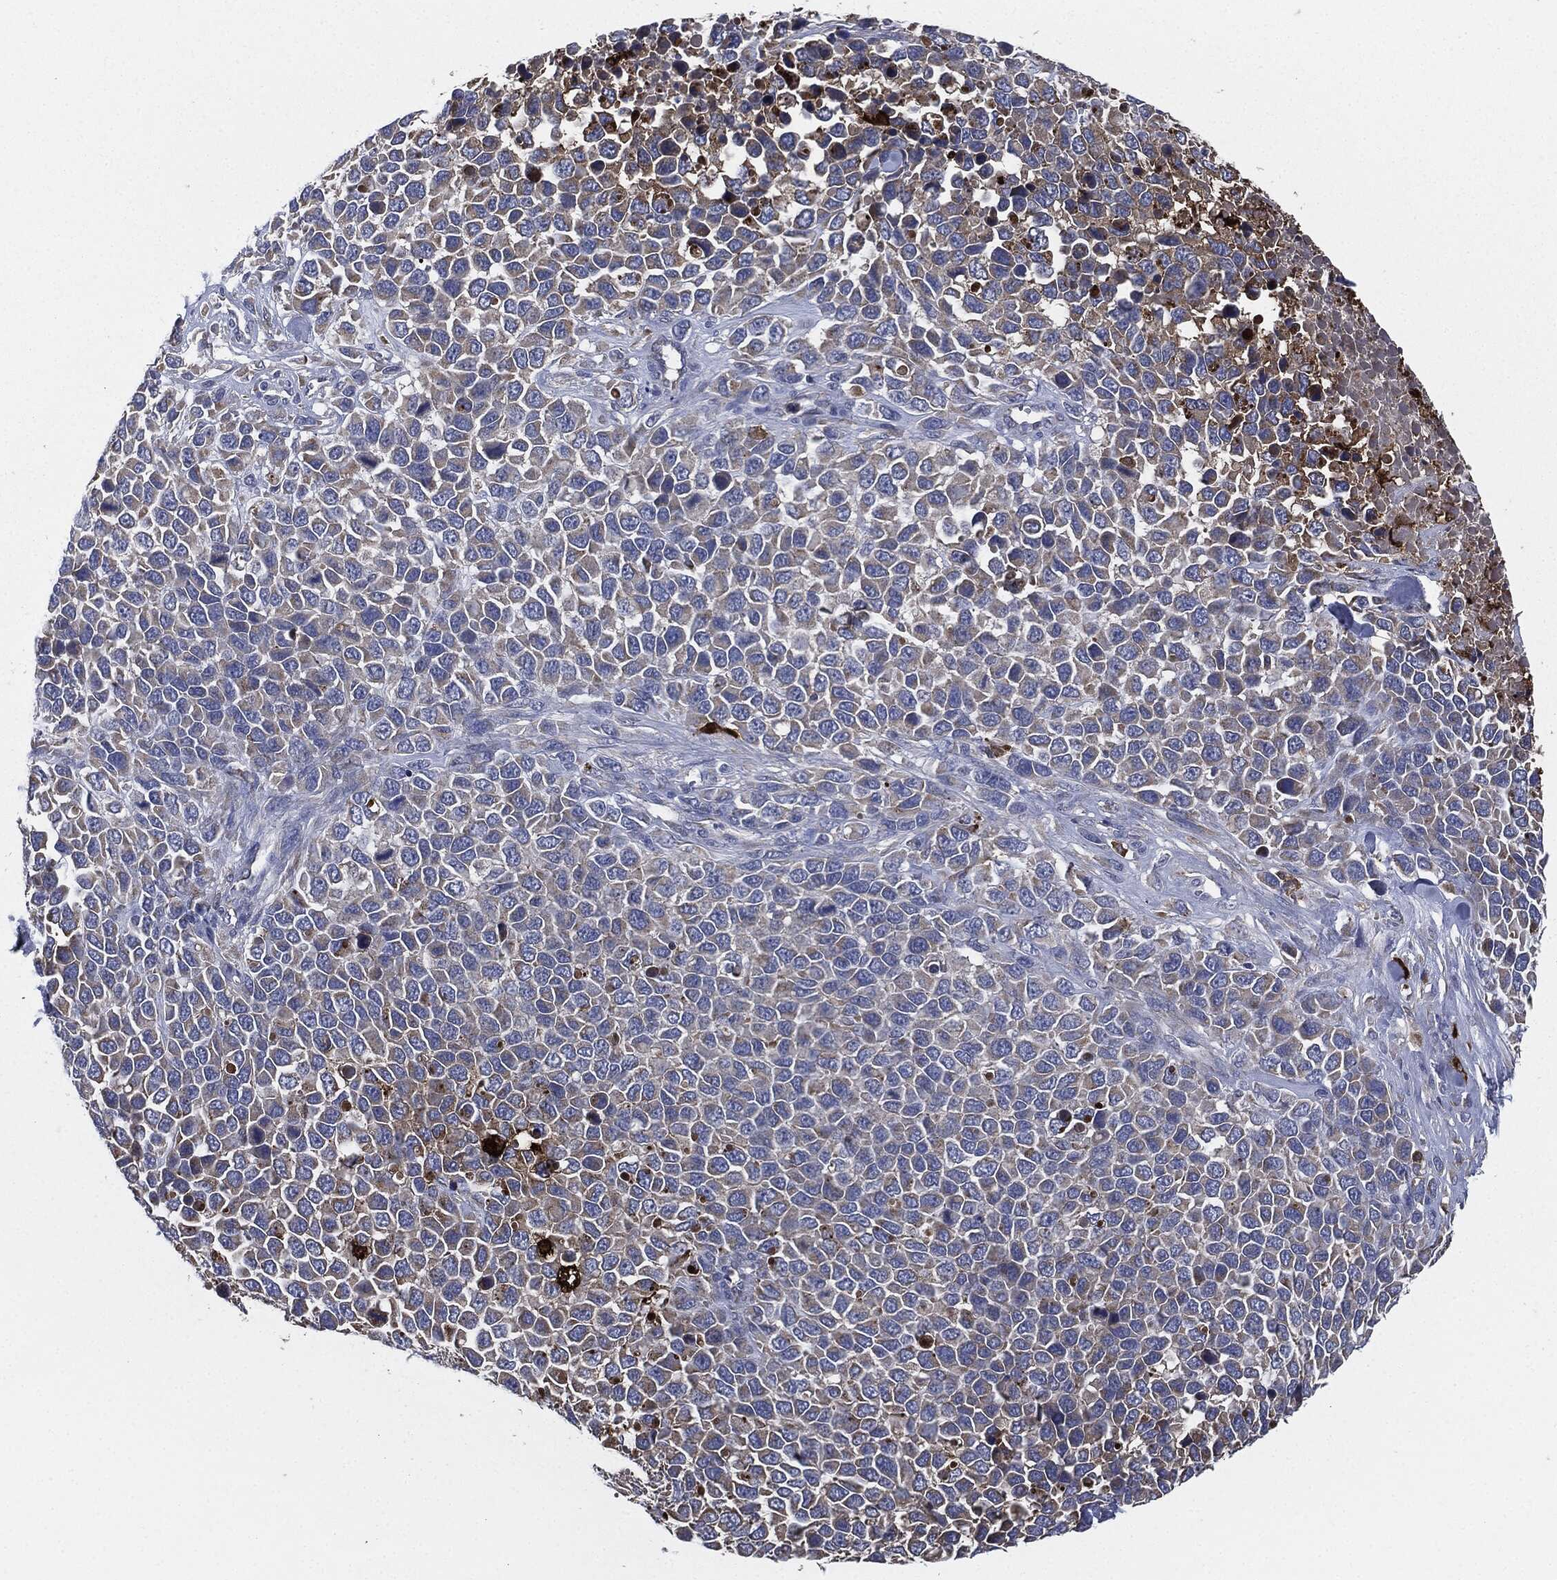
{"staining": {"intensity": "weak", "quantity": "25%-75%", "location": "cytoplasmic/membranous"}, "tissue": "melanoma", "cell_type": "Tumor cells", "image_type": "cancer", "snomed": [{"axis": "morphology", "description": "Malignant melanoma, Metastatic site"}, {"axis": "topography", "description": "Skin"}], "caption": "Protein staining demonstrates weak cytoplasmic/membranous staining in approximately 25%-75% of tumor cells in melanoma. Using DAB (3,3'-diaminobenzidine) (brown) and hematoxylin (blue) stains, captured at high magnification using brightfield microscopy.", "gene": "TMEM11", "patient": {"sex": "male", "age": 84}}